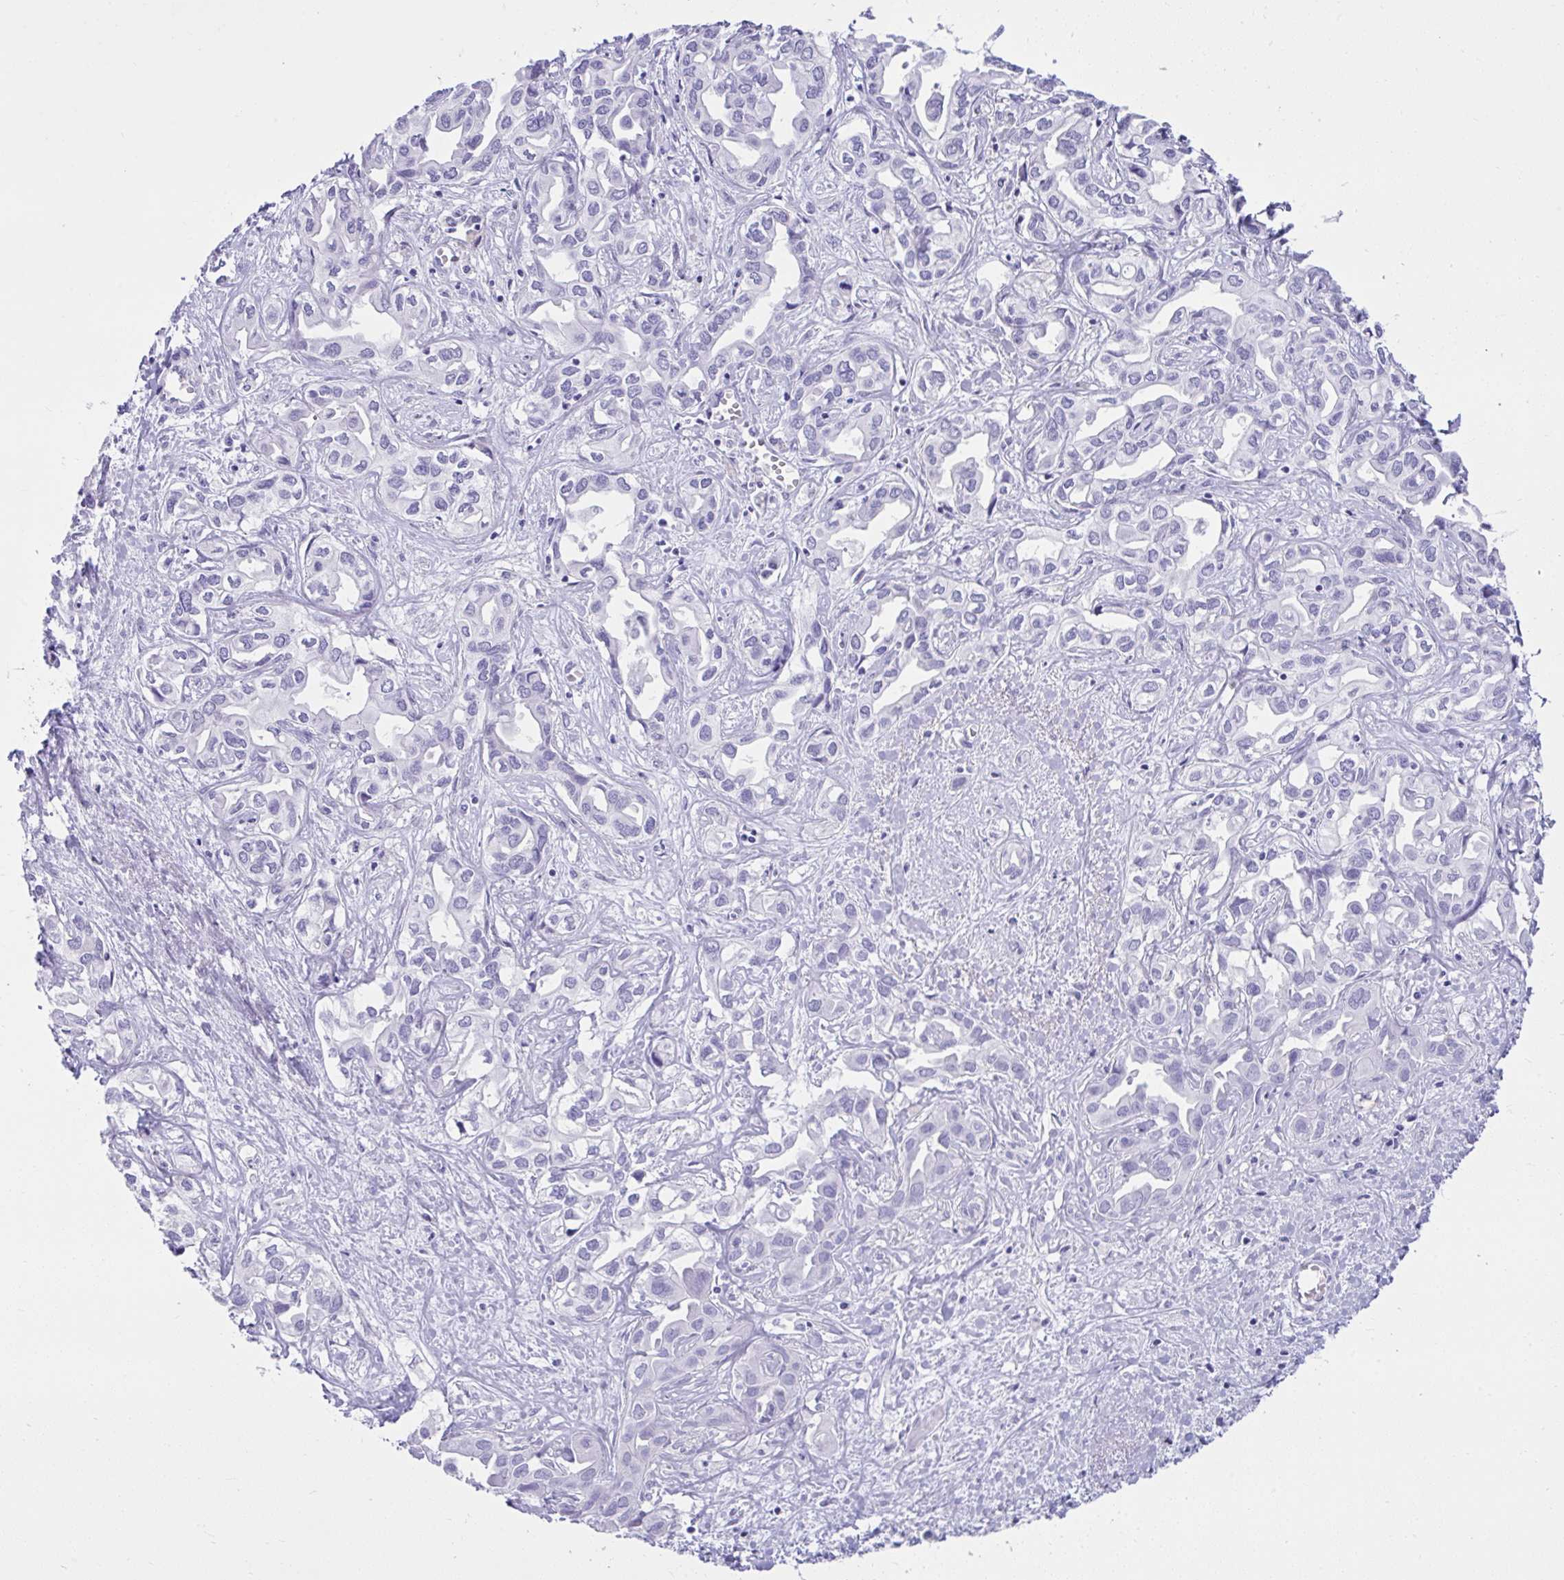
{"staining": {"intensity": "negative", "quantity": "none", "location": "none"}, "tissue": "liver cancer", "cell_type": "Tumor cells", "image_type": "cancer", "snomed": [{"axis": "morphology", "description": "Cholangiocarcinoma"}, {"axis": "topography", "description": "Liver"}], "caption": "Immunohistochemistry image of human liver cancer stained for a protein (brown), which reveals no staining in tumor cells.", "gene": "PSCA", "patient": {"sex": "female", "age": 64}}